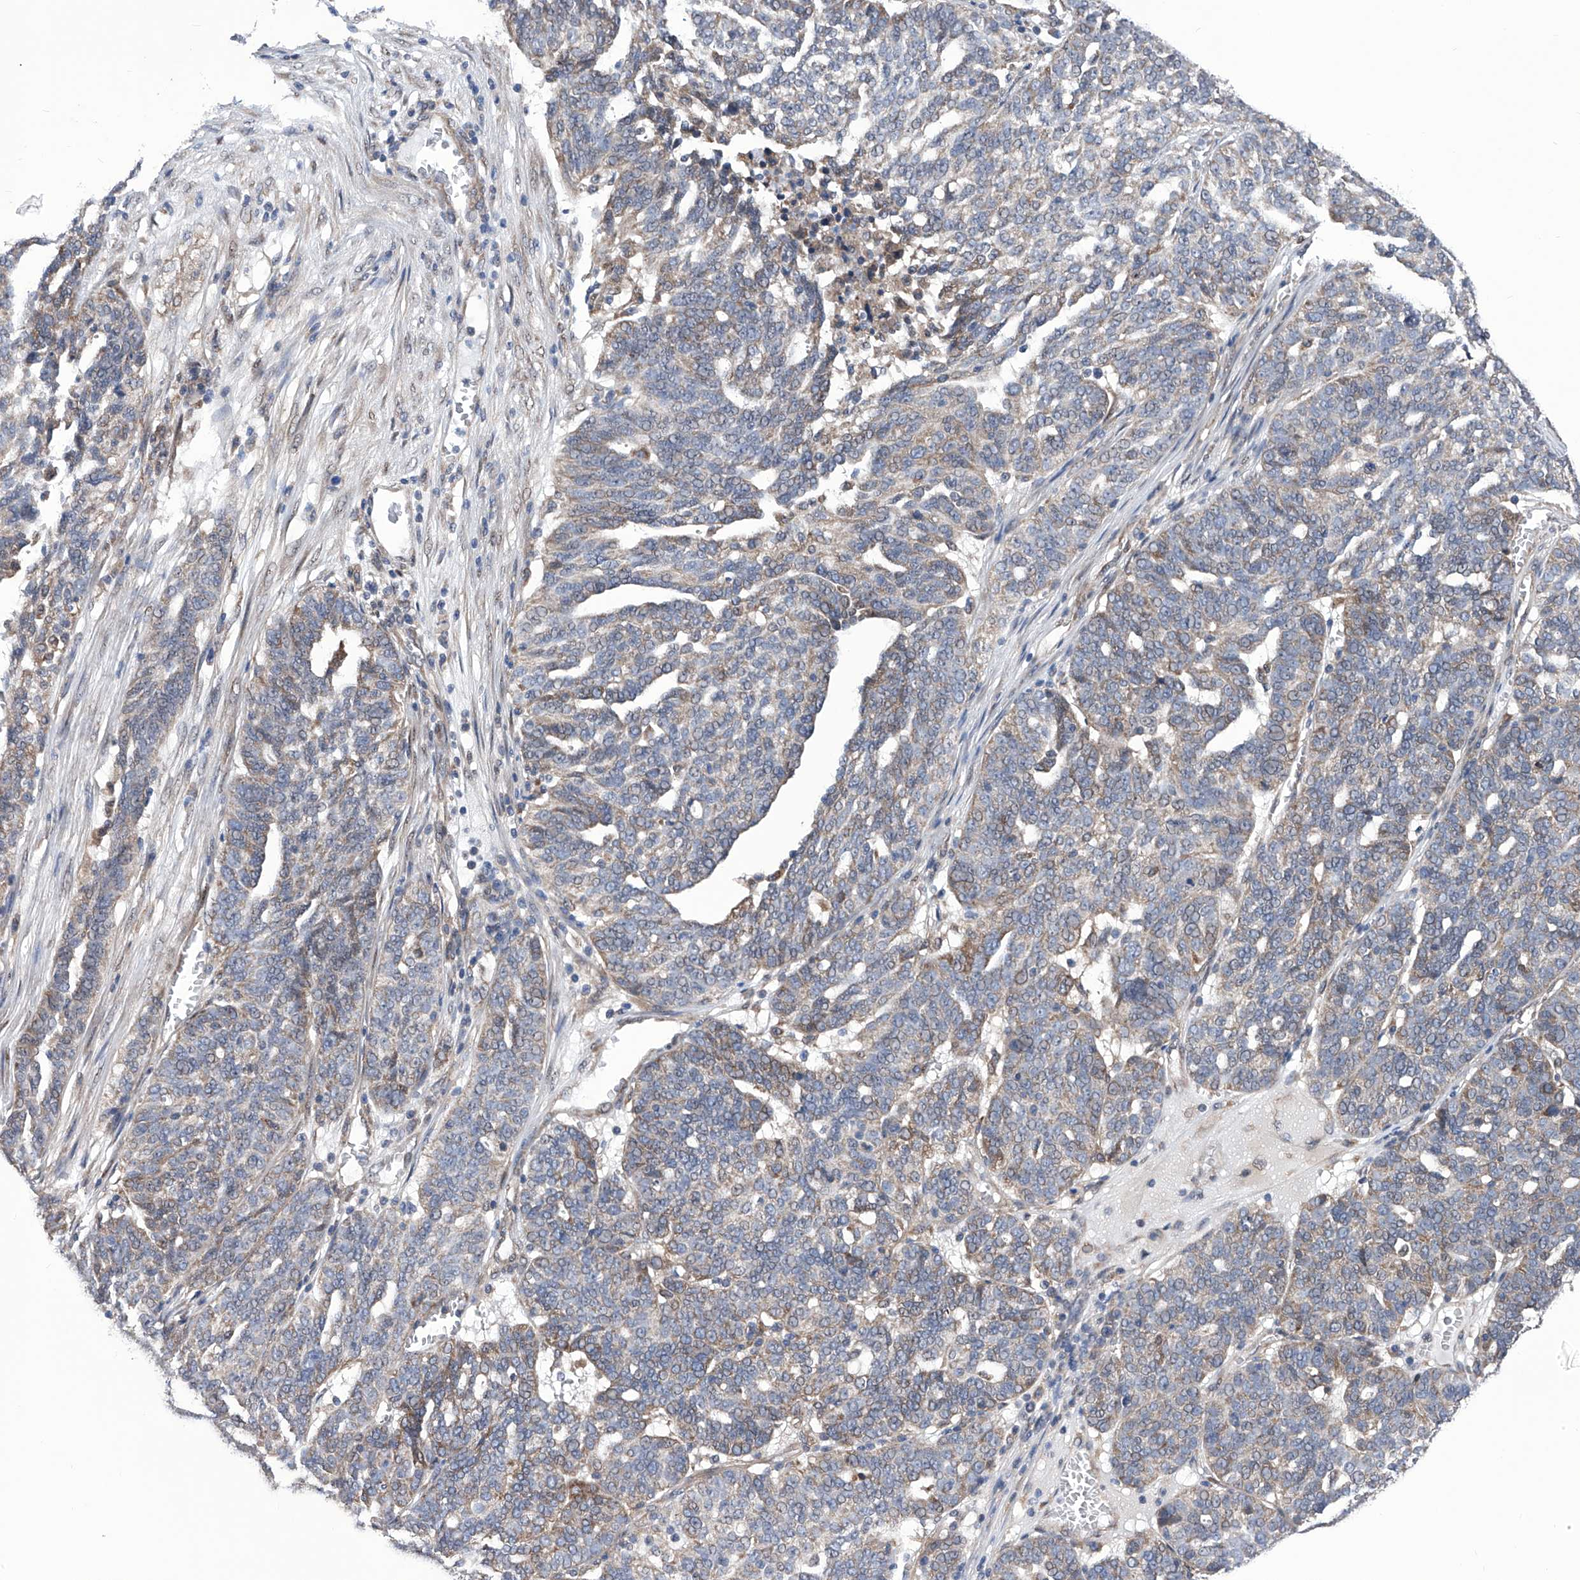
{"staining": {"intensity": "moderate", "quantity": "<25%", "location": "cytoplasmic/membranous"}, "tissue": "ovarian cancer", "cell_type": "Tumor cells", "image_type": "cancer", "snomed": [{"axis": "morphology", "description": "Cystadenocarcinoma, serous, NOS"}, {"axis": "topography", "description": "Ovary"}], "caption": "Human ovarian cancer (serous cystadenocarcinoma) stained with a protein marker demonstrates moderate staining in tumor cells.", "gene": "KTI12", "patient": {"sex": "female", "age": 59}}